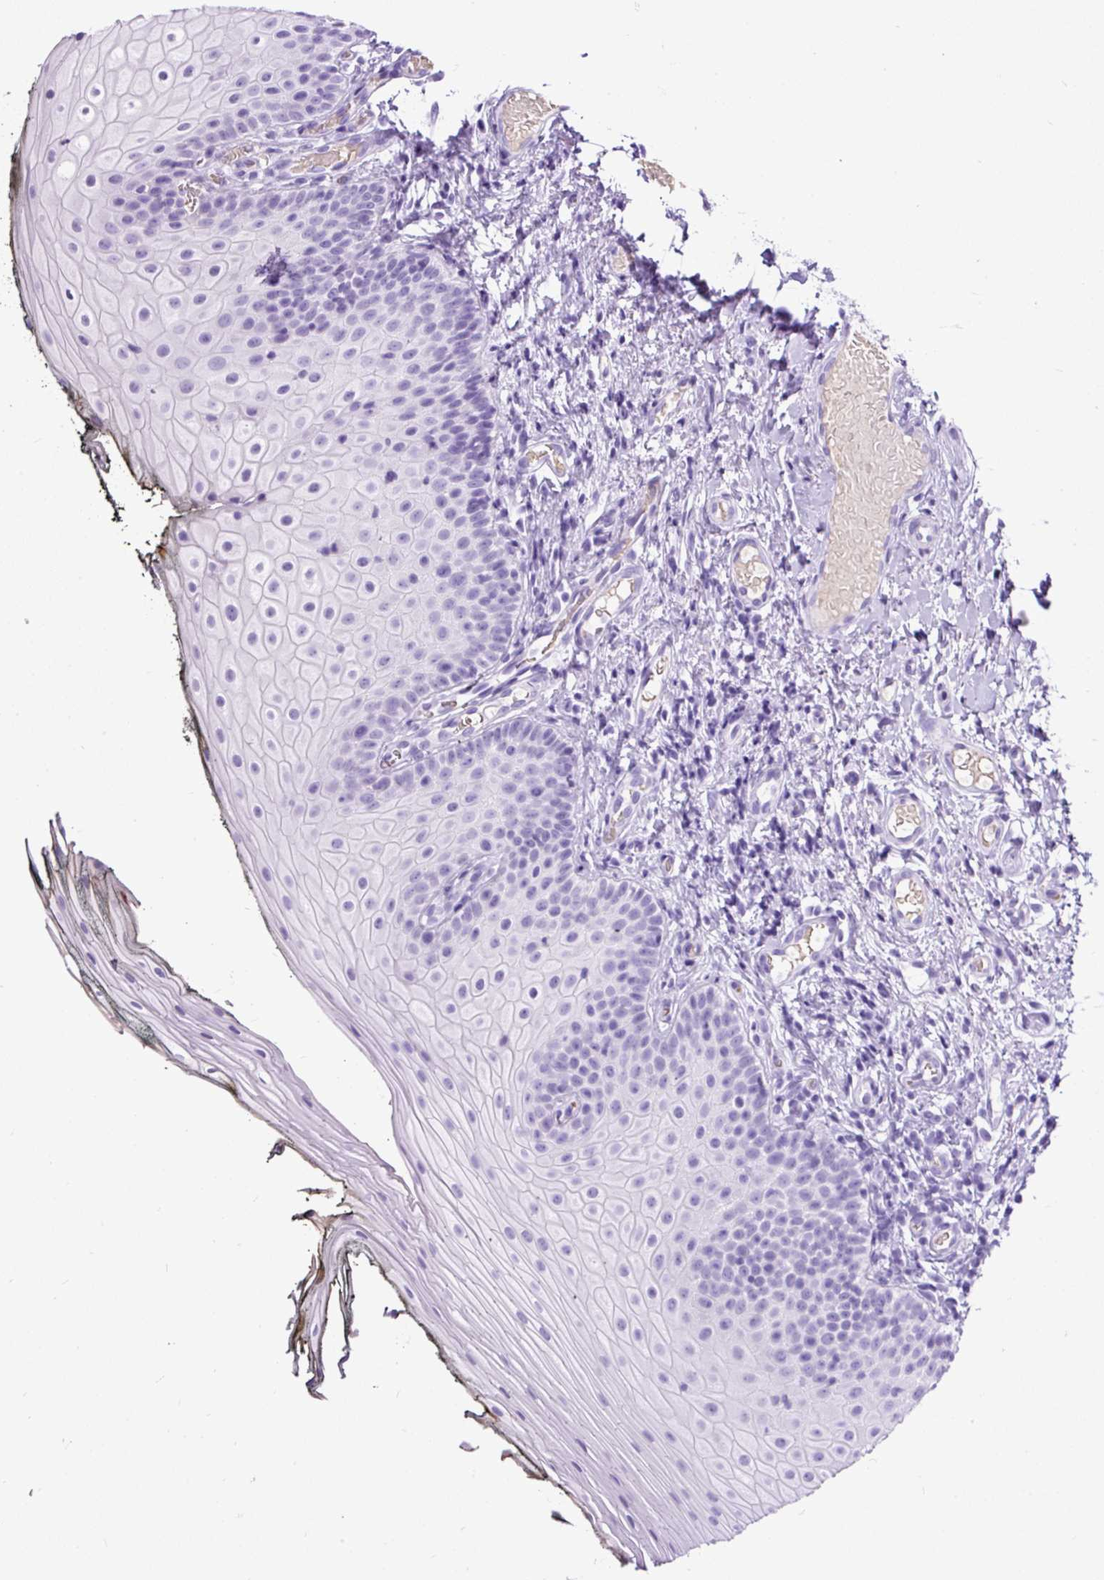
{"staining": {"intensity": "negative", "quantity": "none", "location": "none"}, "tissue": "oral mucosa", "cell_type": "Squamous epithelial cells", "image_type": "normal", "snomed": [{"axis": "morphology", "description": "Normal tissue, NOS"}, {"axis": "topography", "description": "Oral tissue"}], "caption": "DAB immunohistochemical staining of unremarkable oral mucosa displays no significant staining in squamous epithelial cells. Brightfield microscopy of immunohistochemistry stained with DAB (3,3'-diaminobenzidine) (brown) and hematoxylin (blue), captured at high magnification.", "gene": "CEL", "patient": {"sex": "male", "age": 75}}